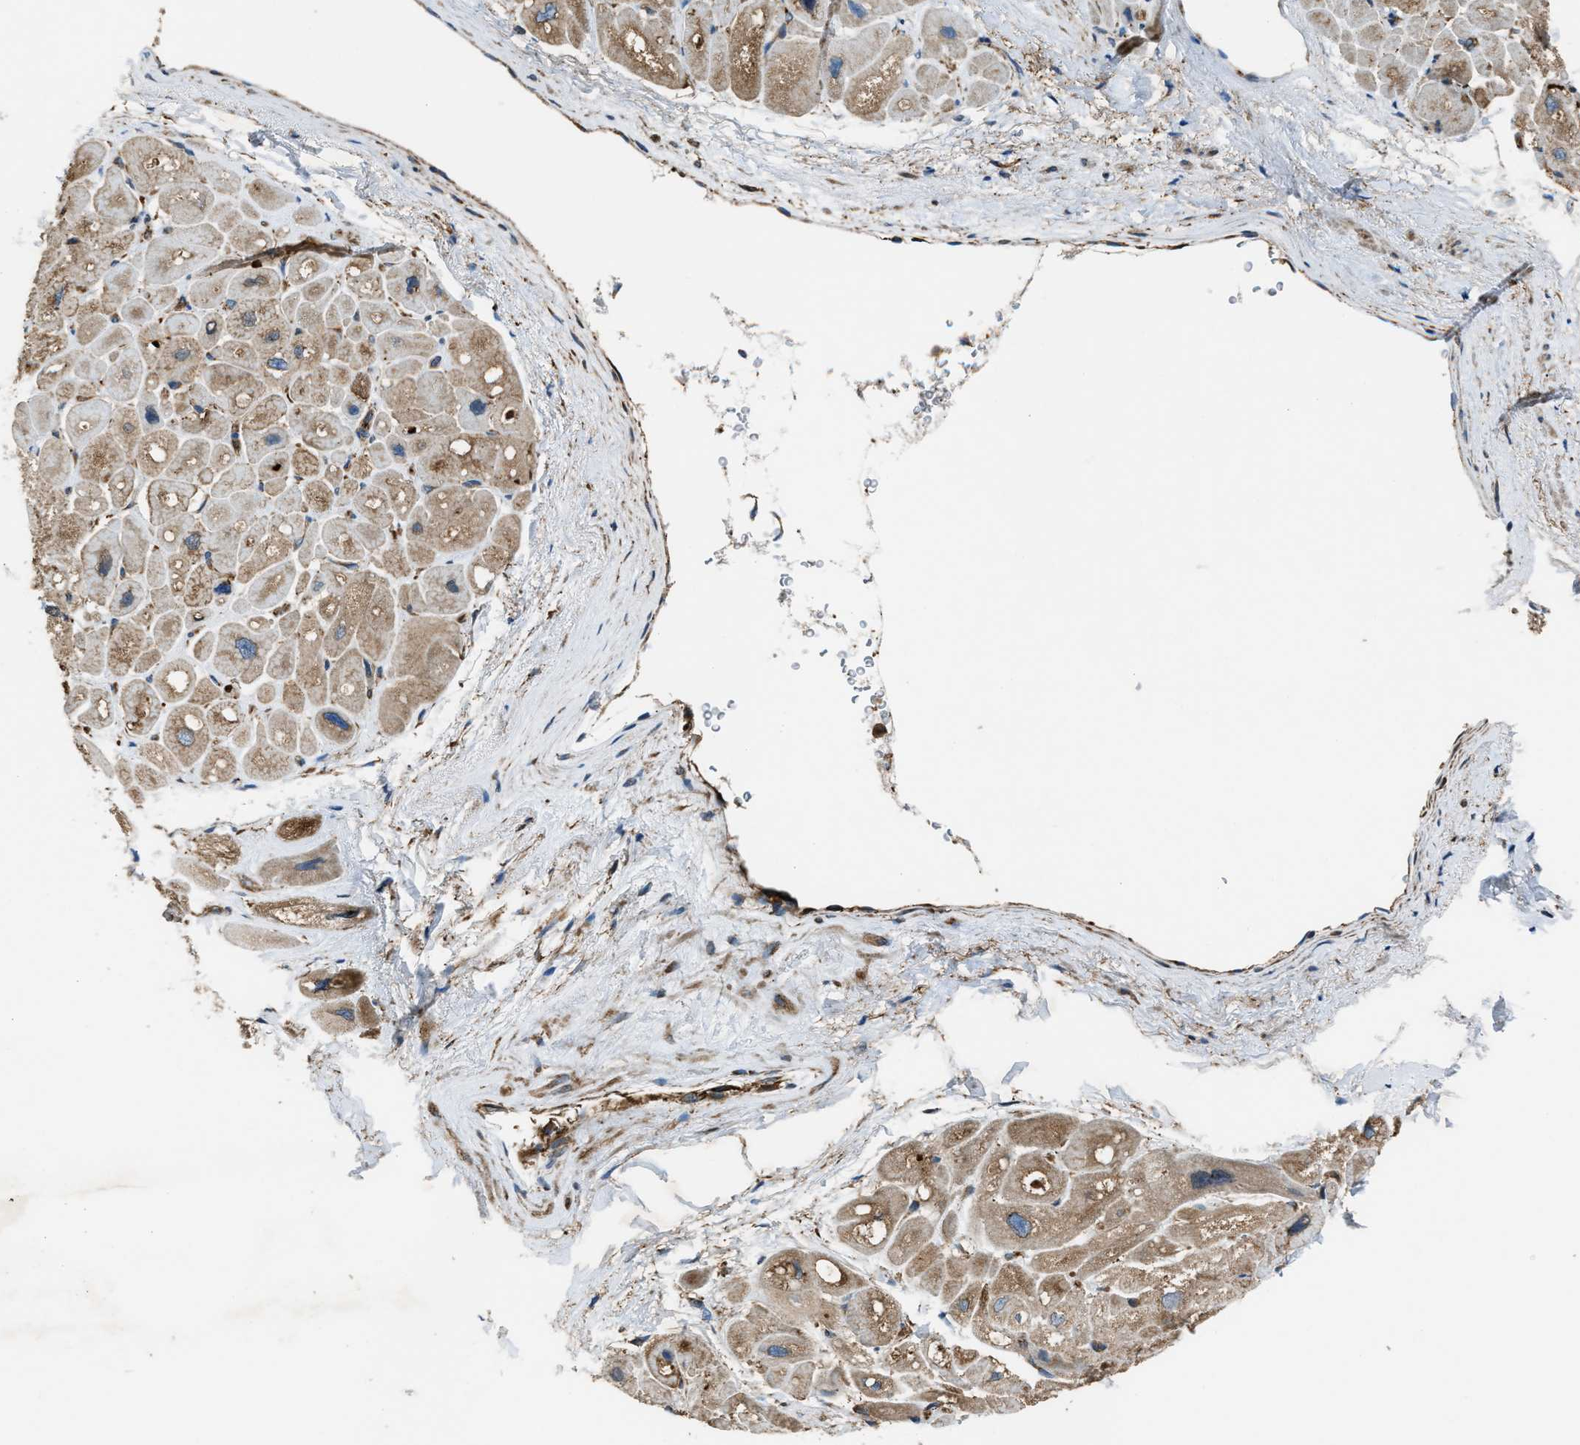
{"staining": {"intensity": "moderate", "quantity": "25%-75%", "location": "cytoplasmic/membranous"}, "tissue": "heart muscle", "cell_type": "Cardiomyocytes", "image_type": "normal", "snomed": [{"axis": "morphology", "description": "Normal tissue, NOS"}, {"axis": "topography", "description": "Heart"}], "caption": "Protein expression analysis of normal heart muscle reveals moderate cytoplasmic/membranous positivity in approximately 25%-75% of cardiomyocytes. (Brightfield microscopy of DAB IHC at high magnification).", "gene": "TRPC1", "patient": {"sex": "male", "age": 49}}